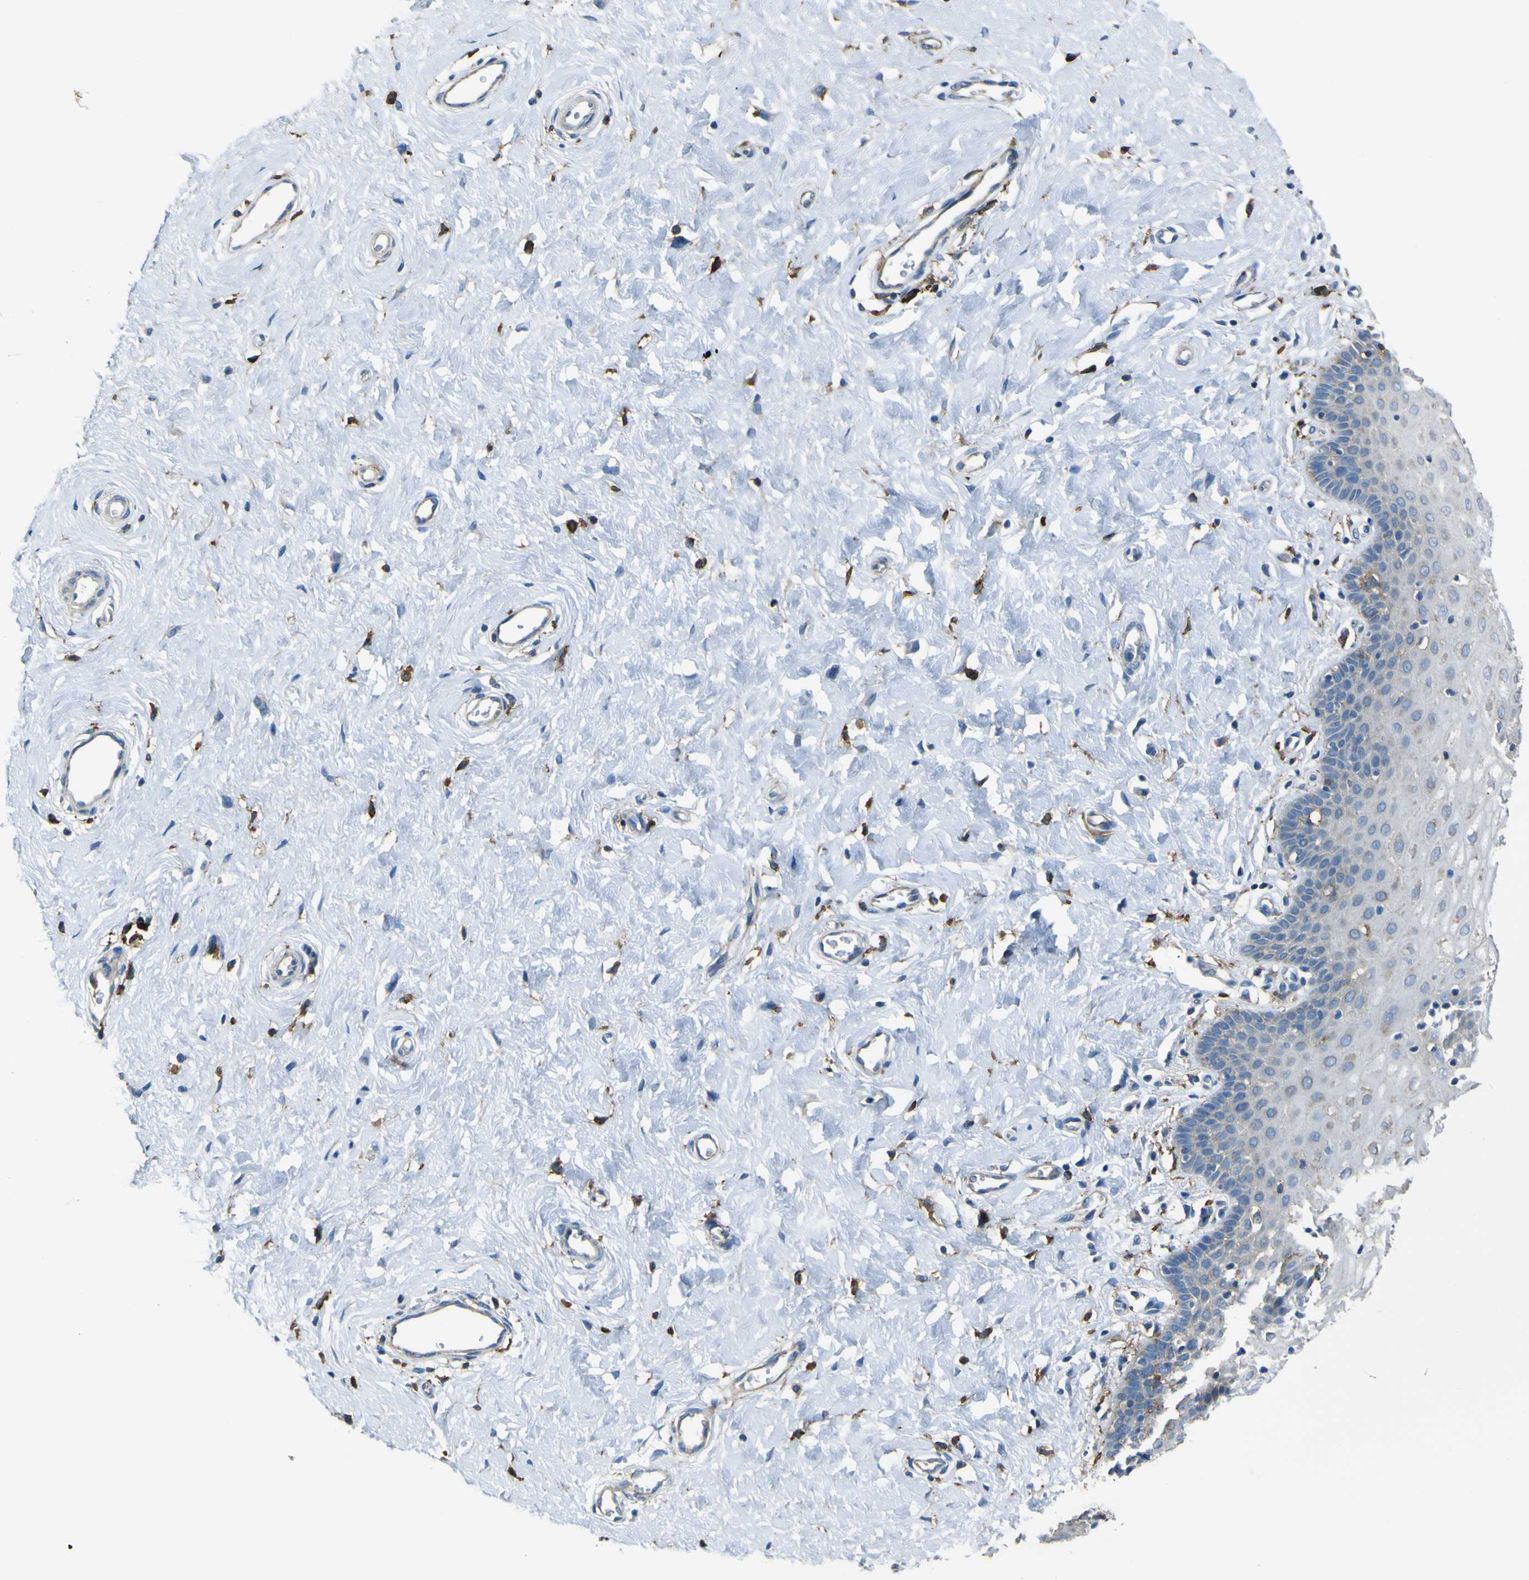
{"staining": {"intensity": "negative", "quantity": "none", "location": "none"}, "tissue": "cervix", "cell_type": "Glandular cells", "image_type": "normal", "snomed": [{"axis": "morphology", "description": "Normal tissue, NOS"}, {"axis": "topography", "description": "Cervix"}], "caption": "The immunohistochemistry image has no significant positivity in glandular cells of cervix. The staining is performed using DAB (3,3'-diaminobenzidine) brown chromogen with nuclei counter-stained in using hematoxylin.", "gene": "LAIR1", "patient": {"sex": "female", "age": 55}}